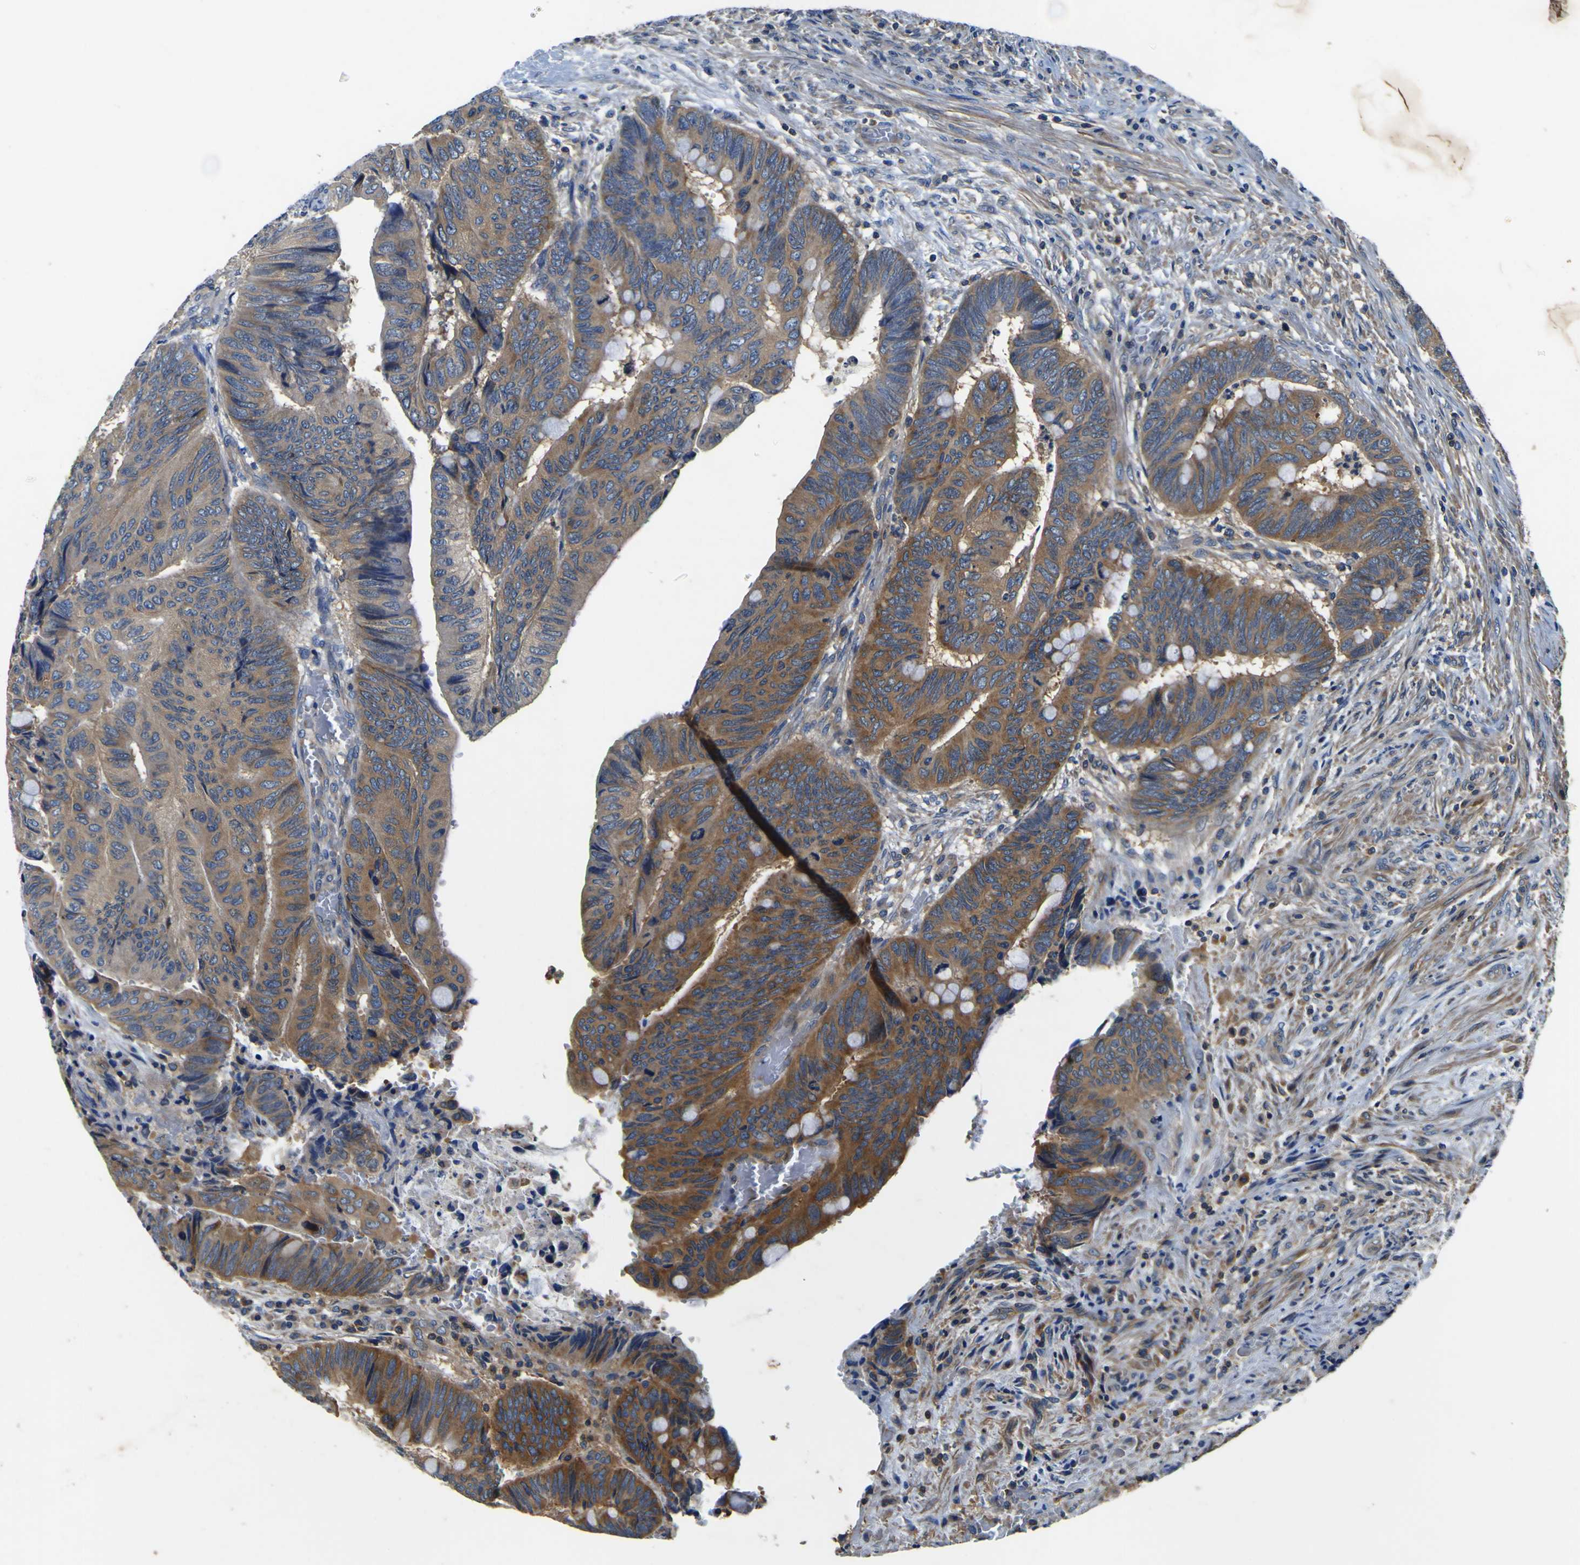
{"staining": {"intensity": "moderate", "quantity": "<25%", "location": "cytoplasmic/membranous"}, "tissue": "colorectal cancer", "cell_type": "Tumor cells", "image_type": "cancer", "snomed": [{"axis": "morphology", "description": "Normal tissue, NOS"}, {"axis": "morphology", "description": "Adenocarcinoma, NOS"}, {"axis": "topography", "description": "Rectum"}, {"axis": "topography", "description": "Peripheral nerve tissue"}], "caption": "Immunohistochemistry (IHC) histopathology image of human colorectal adenocarcinoma stained for a protein (brown), which demonstrates low levels of moderate cytoplasmic/membranous expression in about <25% of tumor cells.", "gene": "CNR2", "patient": {"sex": "male", "age": 92}}